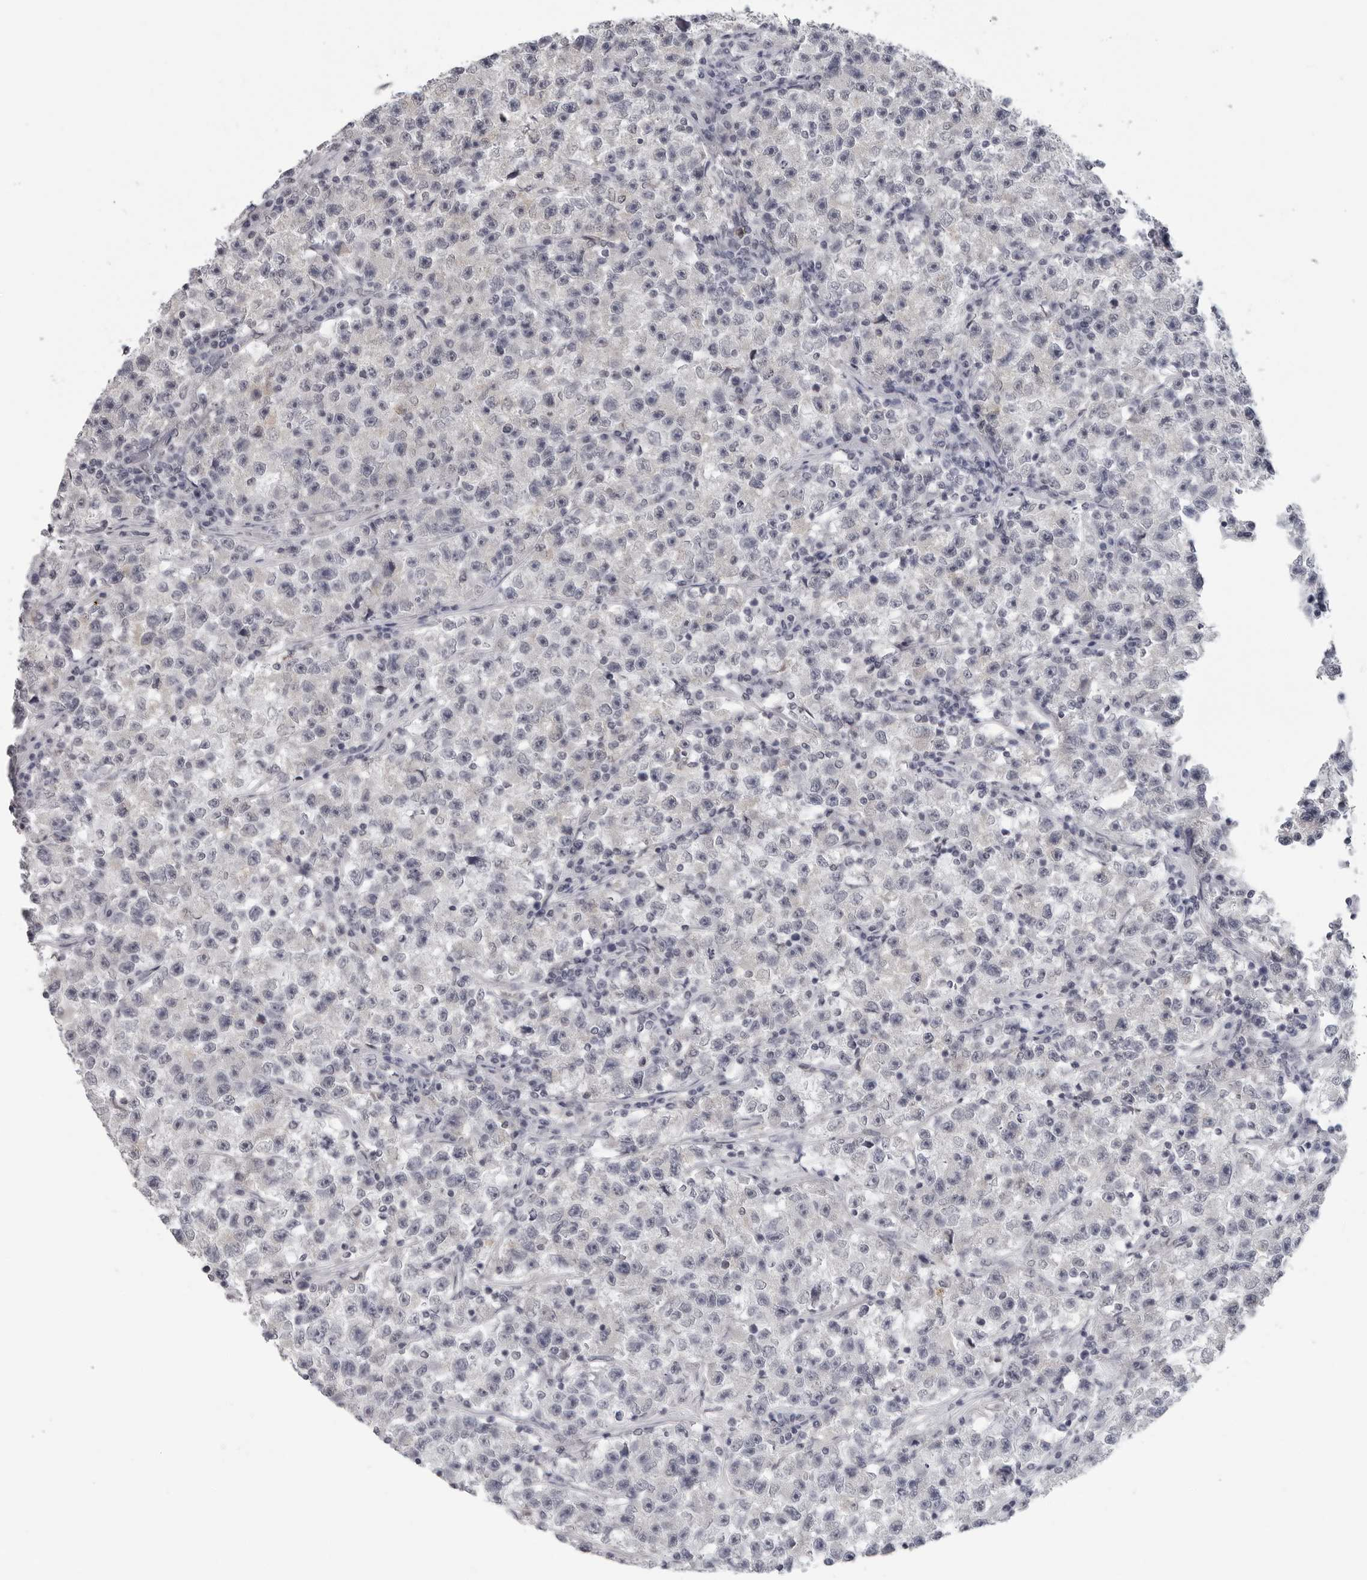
{"staining": {"intensity": "negative", "quantity": "none", "location": "none"}, "tissue": "testis cancer", "cell_type": "Tumor cells", "image_type": "cancer", "snomed": [{"axis": "morphology", "description": "Seminoma, NOS"}, {"axis": "topography", "description": "Testis"}], "caption": "Tumor cells are negative for protein expression in human testis cancer (seminoma).", "gene": "OPLAH", "patient": {"sex": "male", "age": 22}}